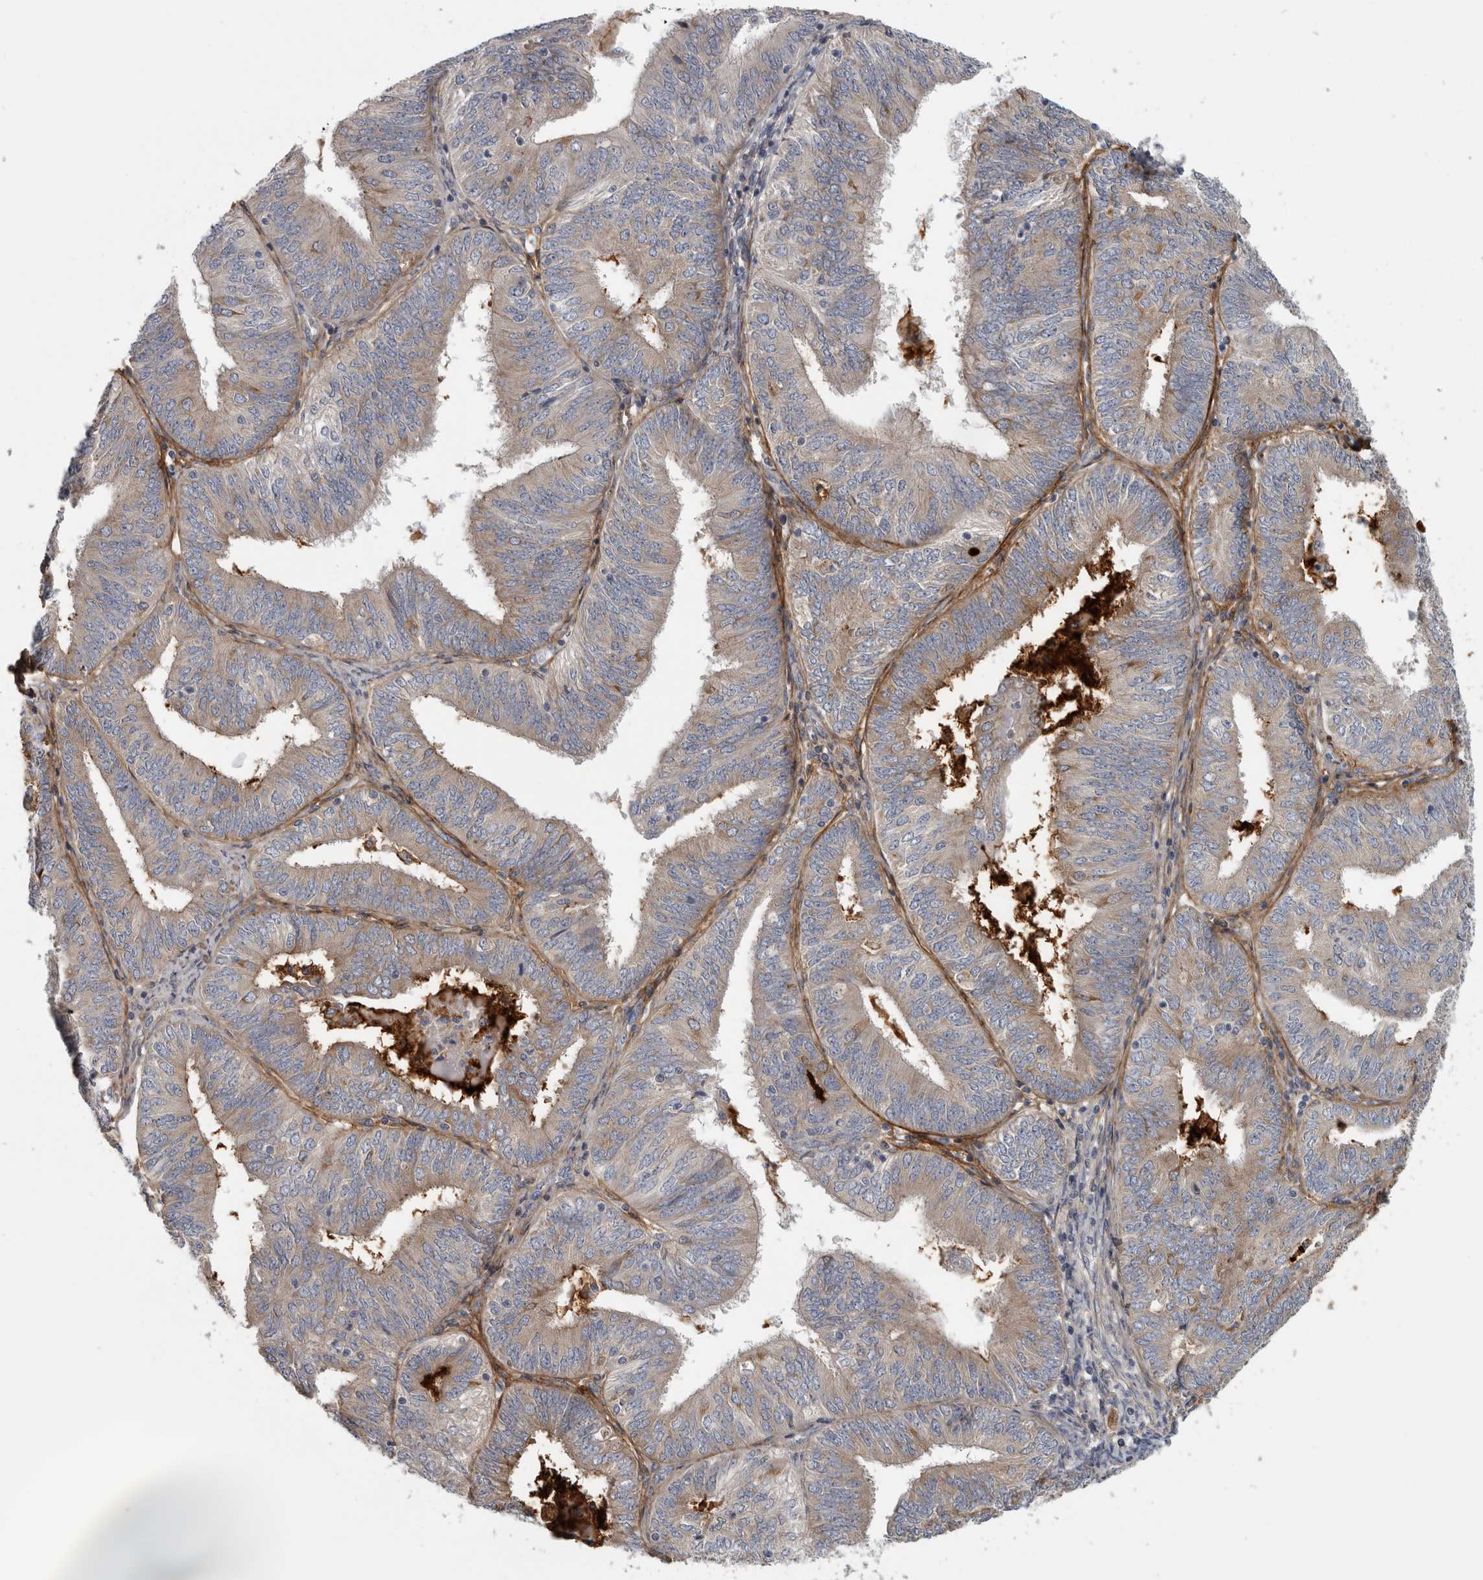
{"staining": {"intensity": "weak", "quantity": "25%-75%", "location": "cytoplasmic/membranous"}, "tissue": "endometrial cancer", "cell_type": "Tumor cells", "image_type": "cancer", "snomed": [{"axis": "morphology", "description": "Adenocarcinoma, NOS"}, {"axis": "topography", "description": "Endometrium"}], "caption": "Approximately 25%-75% of tumor cells in human endometrial cancer demonstrate weak cytoplasmic/membranous protein staining as visualized by brown immunohistochemical staining.", "gene": "ATXN2", "patient": {"sex": "female", "age": 58}}